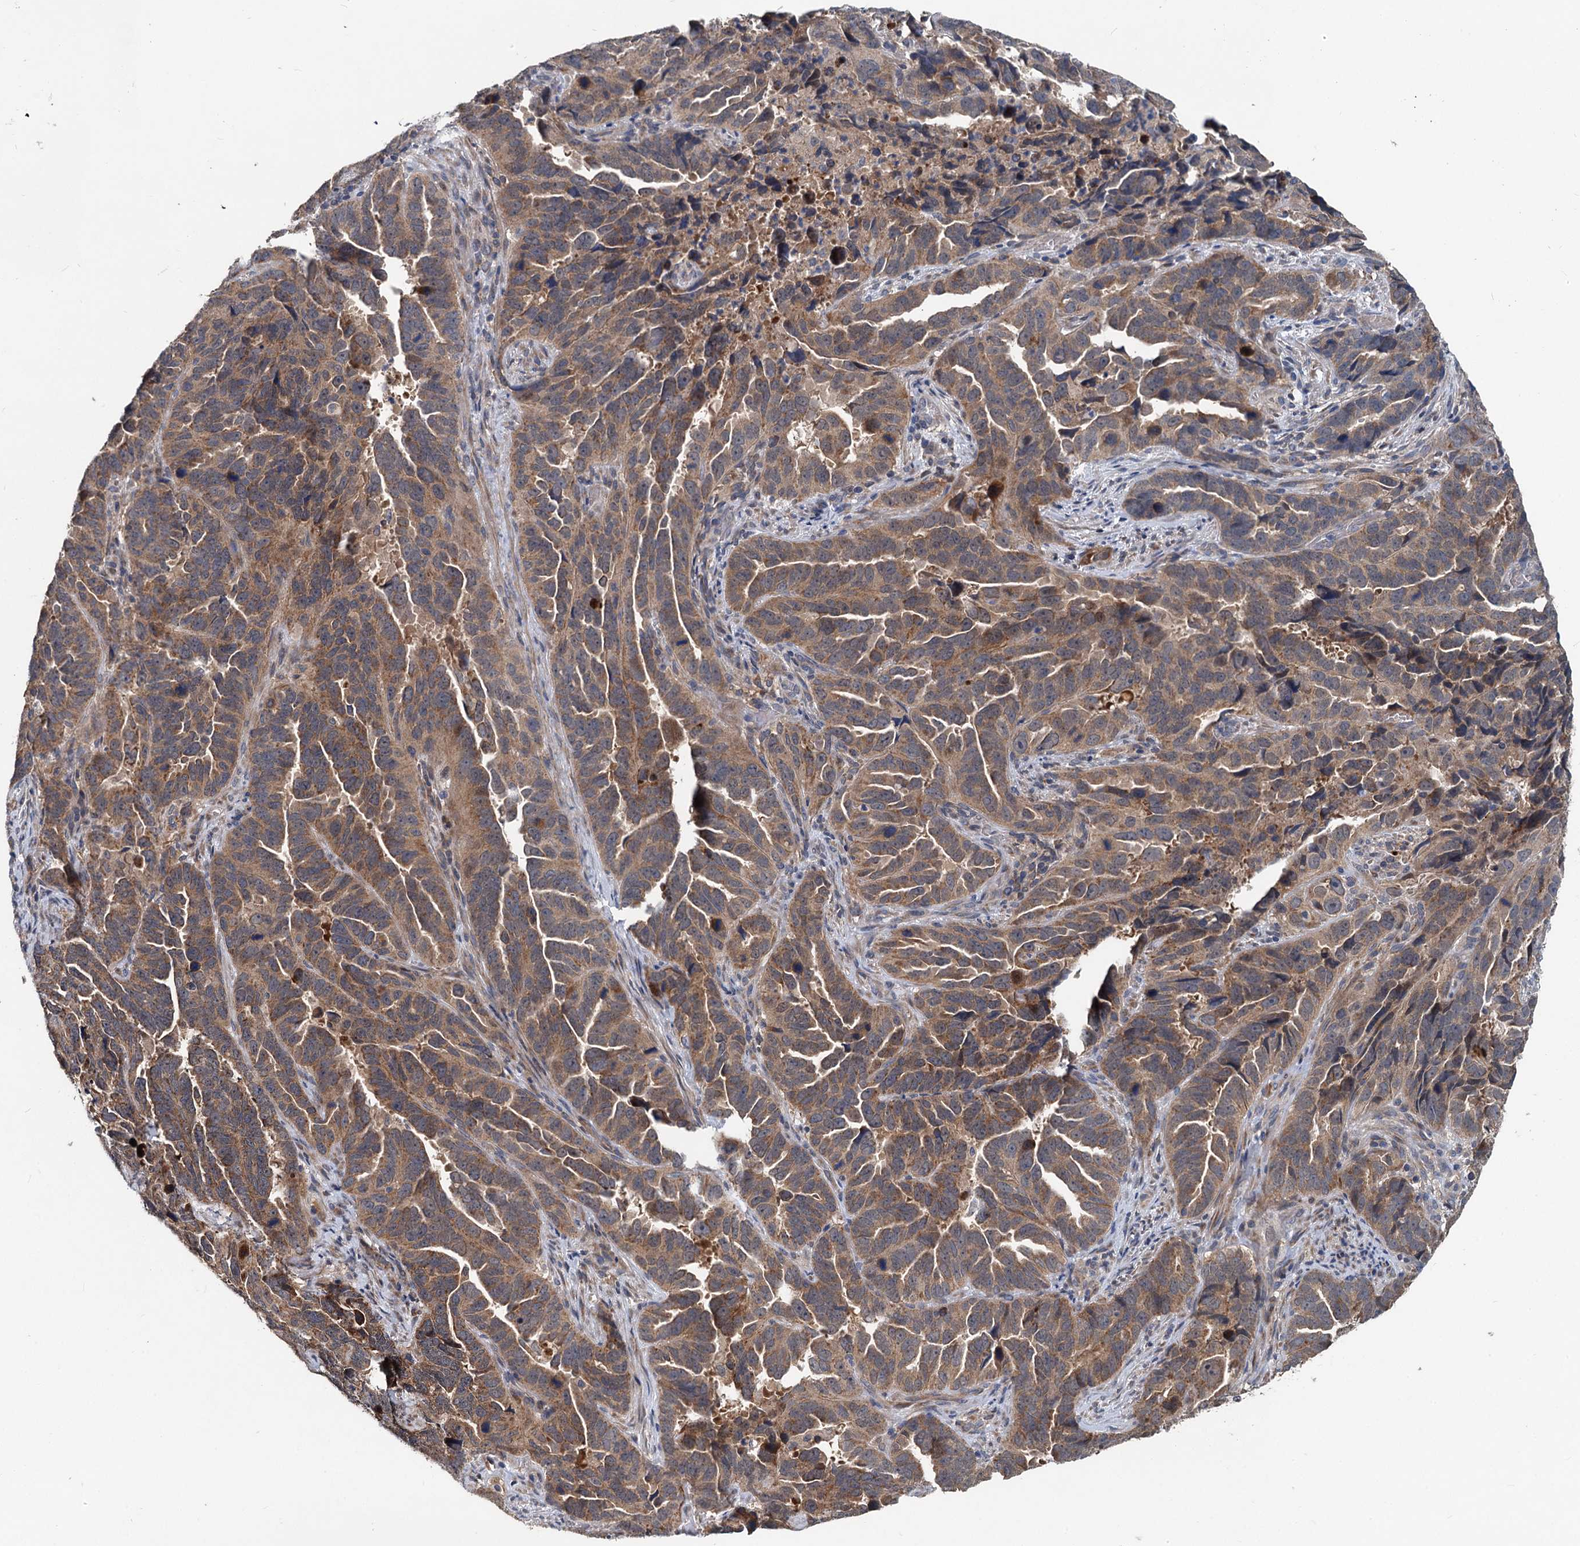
{"staining": {"intensity": "moderate", "quantity": ">75%", "location": "cytoplasmic/membranous"}, "tissue": "endometrial cancer", "cell_type": "Tumor cells", "image_type": "cancer", "snomed": [{"axis": "morphology", "description": "Adenocarcinoma, NOS"}, {"axis": "topography", "description": "Endometrium"}], "caption": "Human endometrial cancer (adenocarcinoma) stained for a protein (brown) shows moderate cytoplasmic/membranous positive expression in about >75% of tumor cells.", "gene": "OTUB1", "patient": {"sex": "female", "age": 65}}